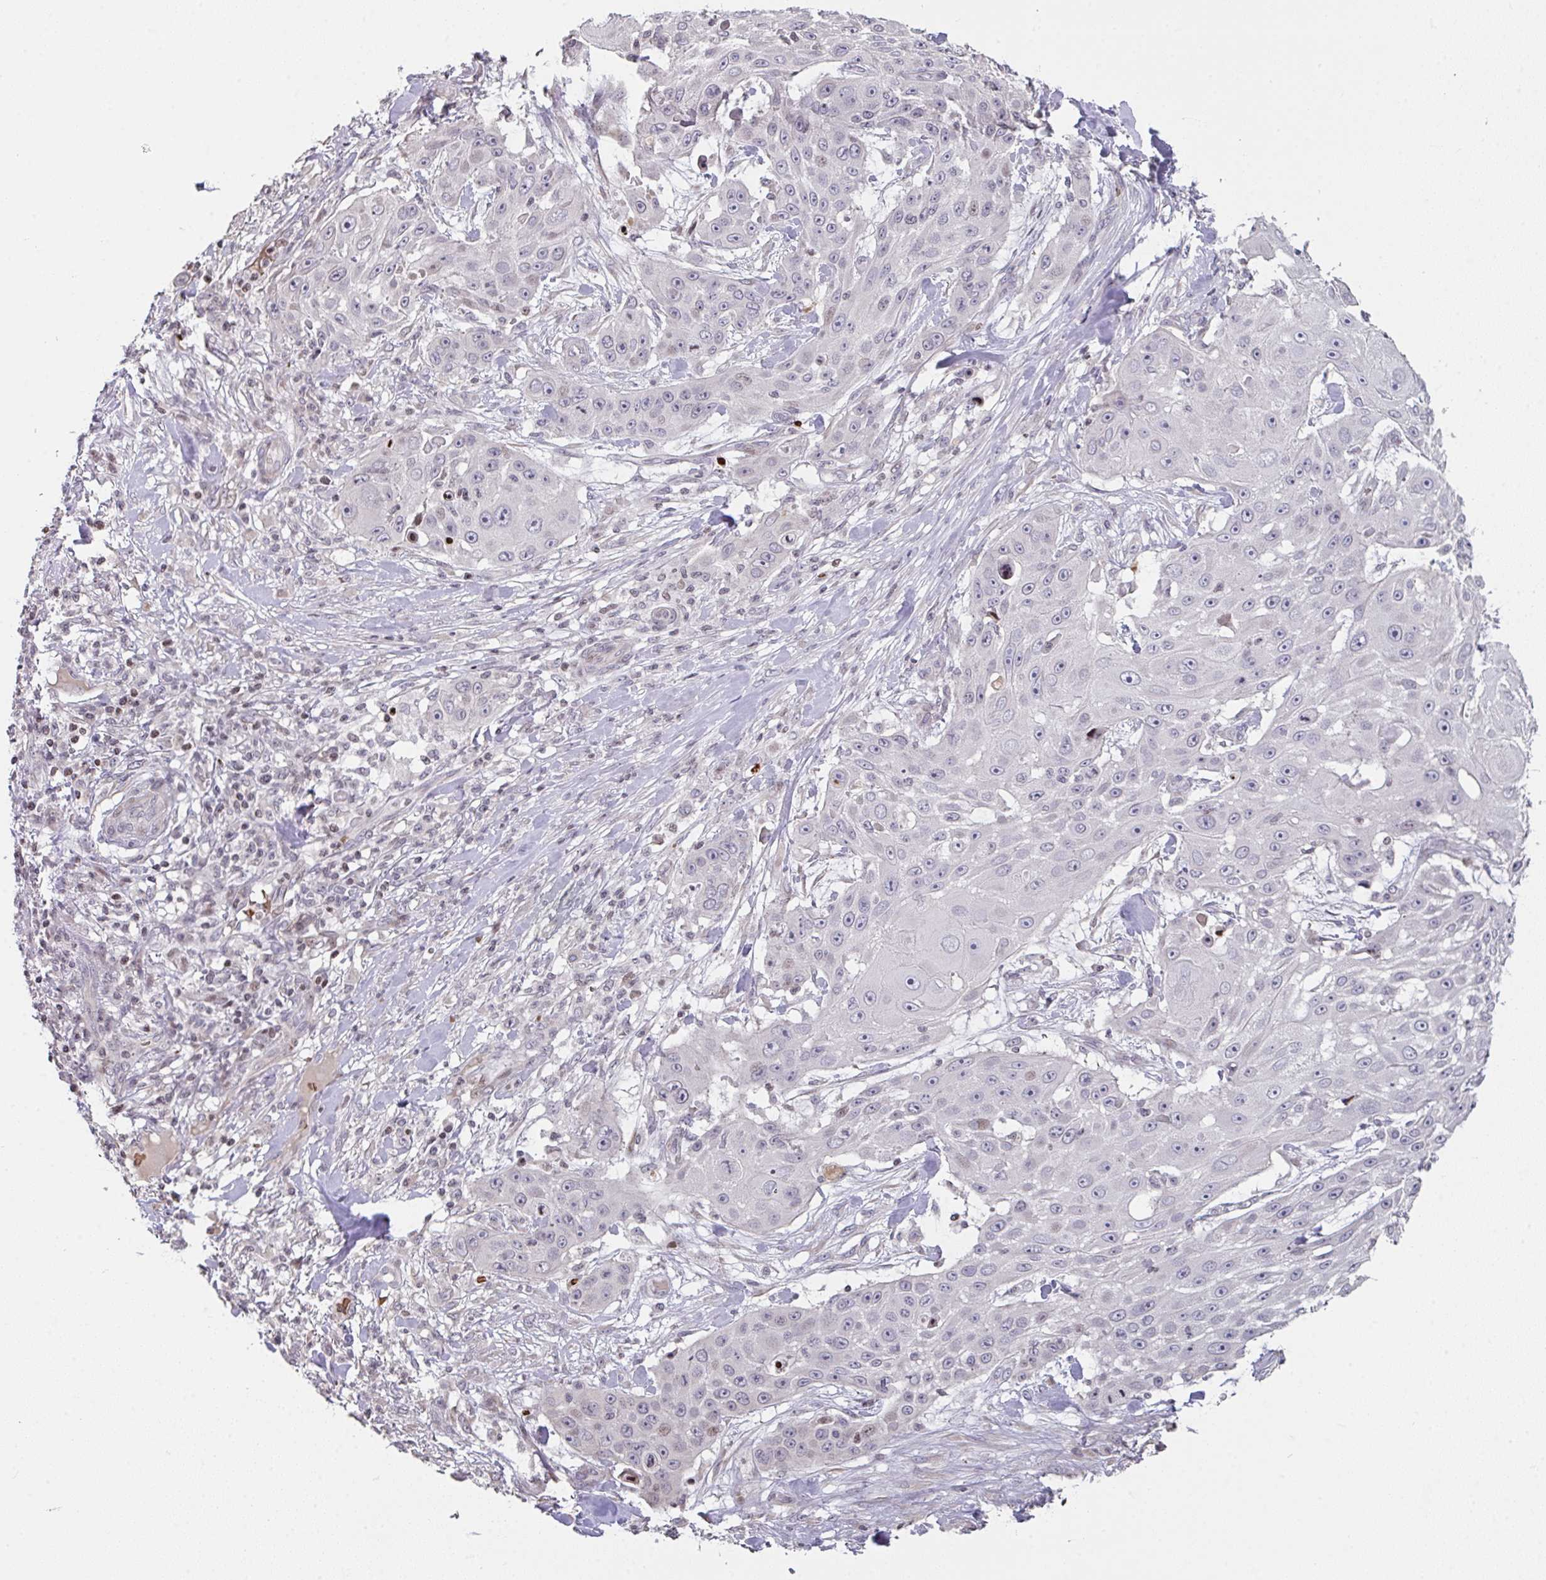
{"staining": {"intensity": "negative", "quantity": "none", "location": "none"}, "tissue": "skin cancer", "cell_type": "Tumor cells", "image_type": "cancer", "snomed": [{"axis": "morphology", "description": "Squamous cell carcinoma, NOS"}, {"axis": "topography", "description": "Skin"}], "caption": "Immunohistochemistry (IHC) micrograph of neoplastic tissue: human squamous cell carcinoma (skin) stained with DAB displays no significant protein staining in tumor cells.", "gene": "PCDHB8", "patient": {"sex": "female", "age": 86}}